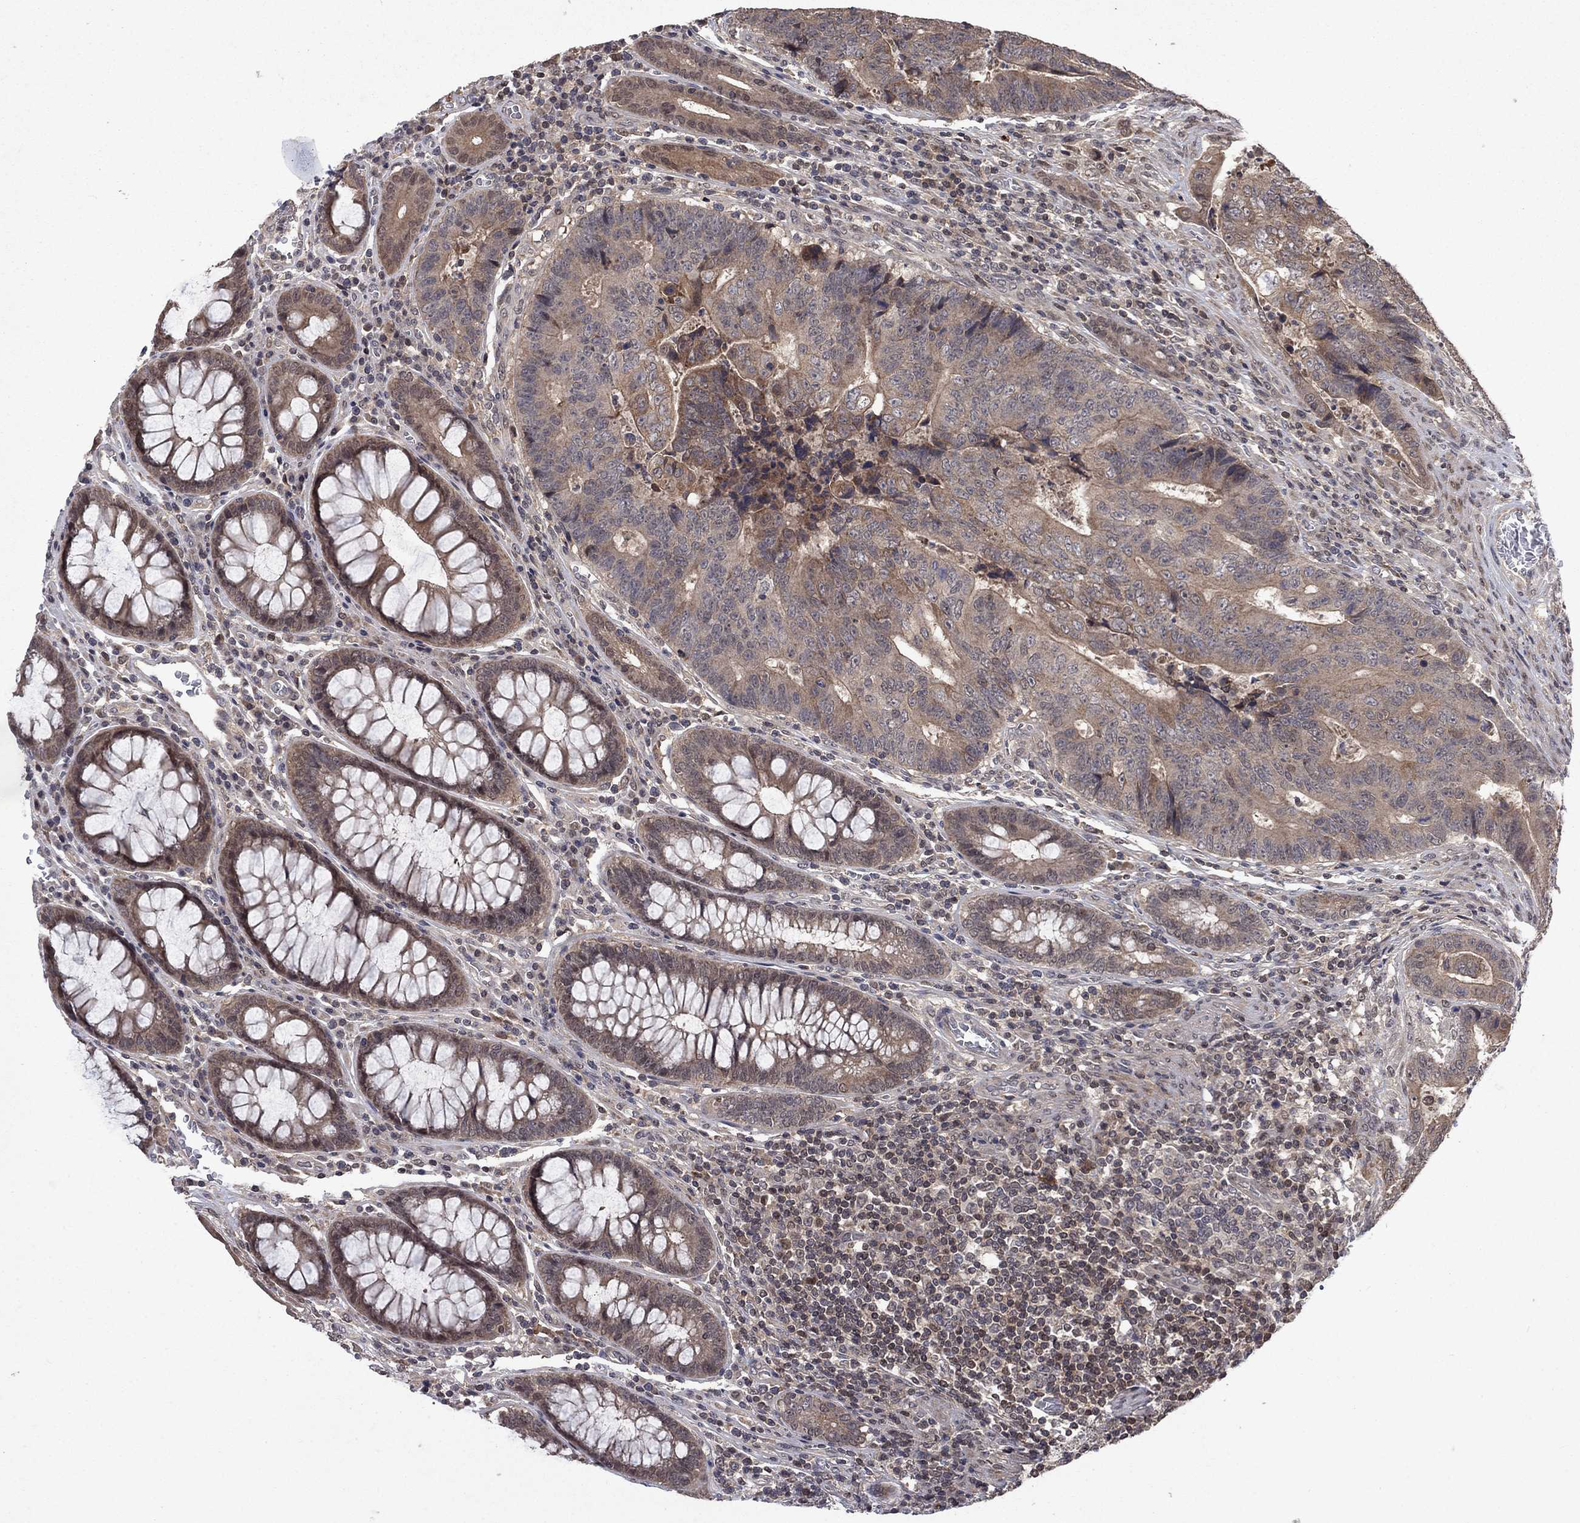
{"staining": {"intensity": "moderate", "quantity": "<25%", "location": "cytoplasmic/membranous"}, "tissue": "colorectal cancer", "cell_type": "Tumor cells", "image_type": "cancer", "snomed": [{"axis": "morphology", "description": "Adenocarcinoma, NOS"}, {"axis": "topography", "description": "Colon"}], "caption": "IHC of colorectal adenocarcinoma demonstrates low levels of moderate cytoplasmic/membranous expression in about <25% of tumor cells. (DAB IHC with brightfield microscopy, high magnification).", "gene": "IAH1", "patient": {"sex": "female", "age": 48}}